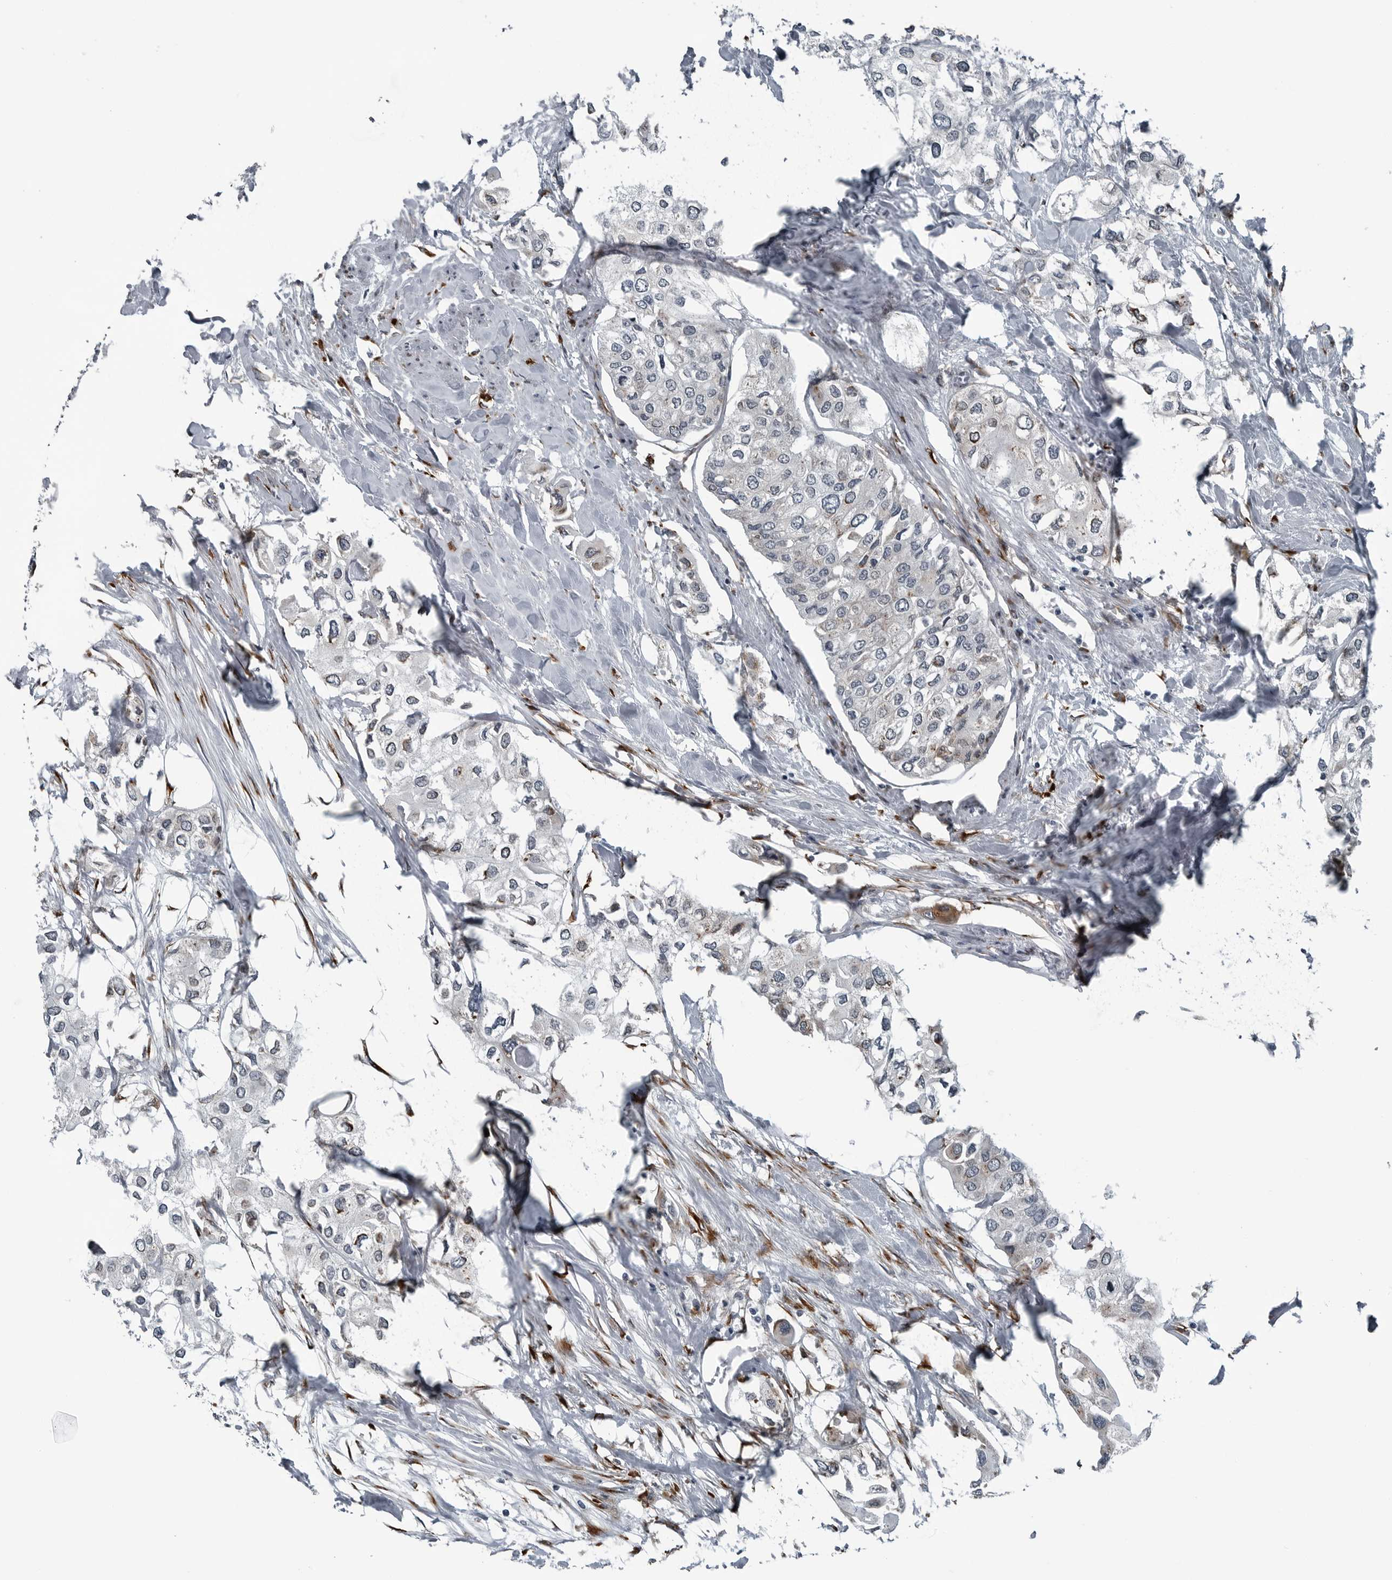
{"staining": {"intensity": "moderate", "quantity": "<25%", "location": "cytoplasmic/membranous"}, "tissue": "urothelial cancer", "cell_type": "Tumor cells", "image_type": "cancer", "snomed": [{"axis": "morphology", "description": "Urothelial carcinoma, High grade"}, {"axis": "topography", "description": "Urinary bladder"}], "caption": "Moderate cytoplasmic/membranous positivity is identified in approximately <25% of tumor cells in urothelial carcinoma (high-grade). The protein is stained brown, and the nuclei are stained in blue (DAB IHC with brightfield microscopy, high magnification).", "gene": "CEP85", "patient": {"sex": "male", "age": 64}}